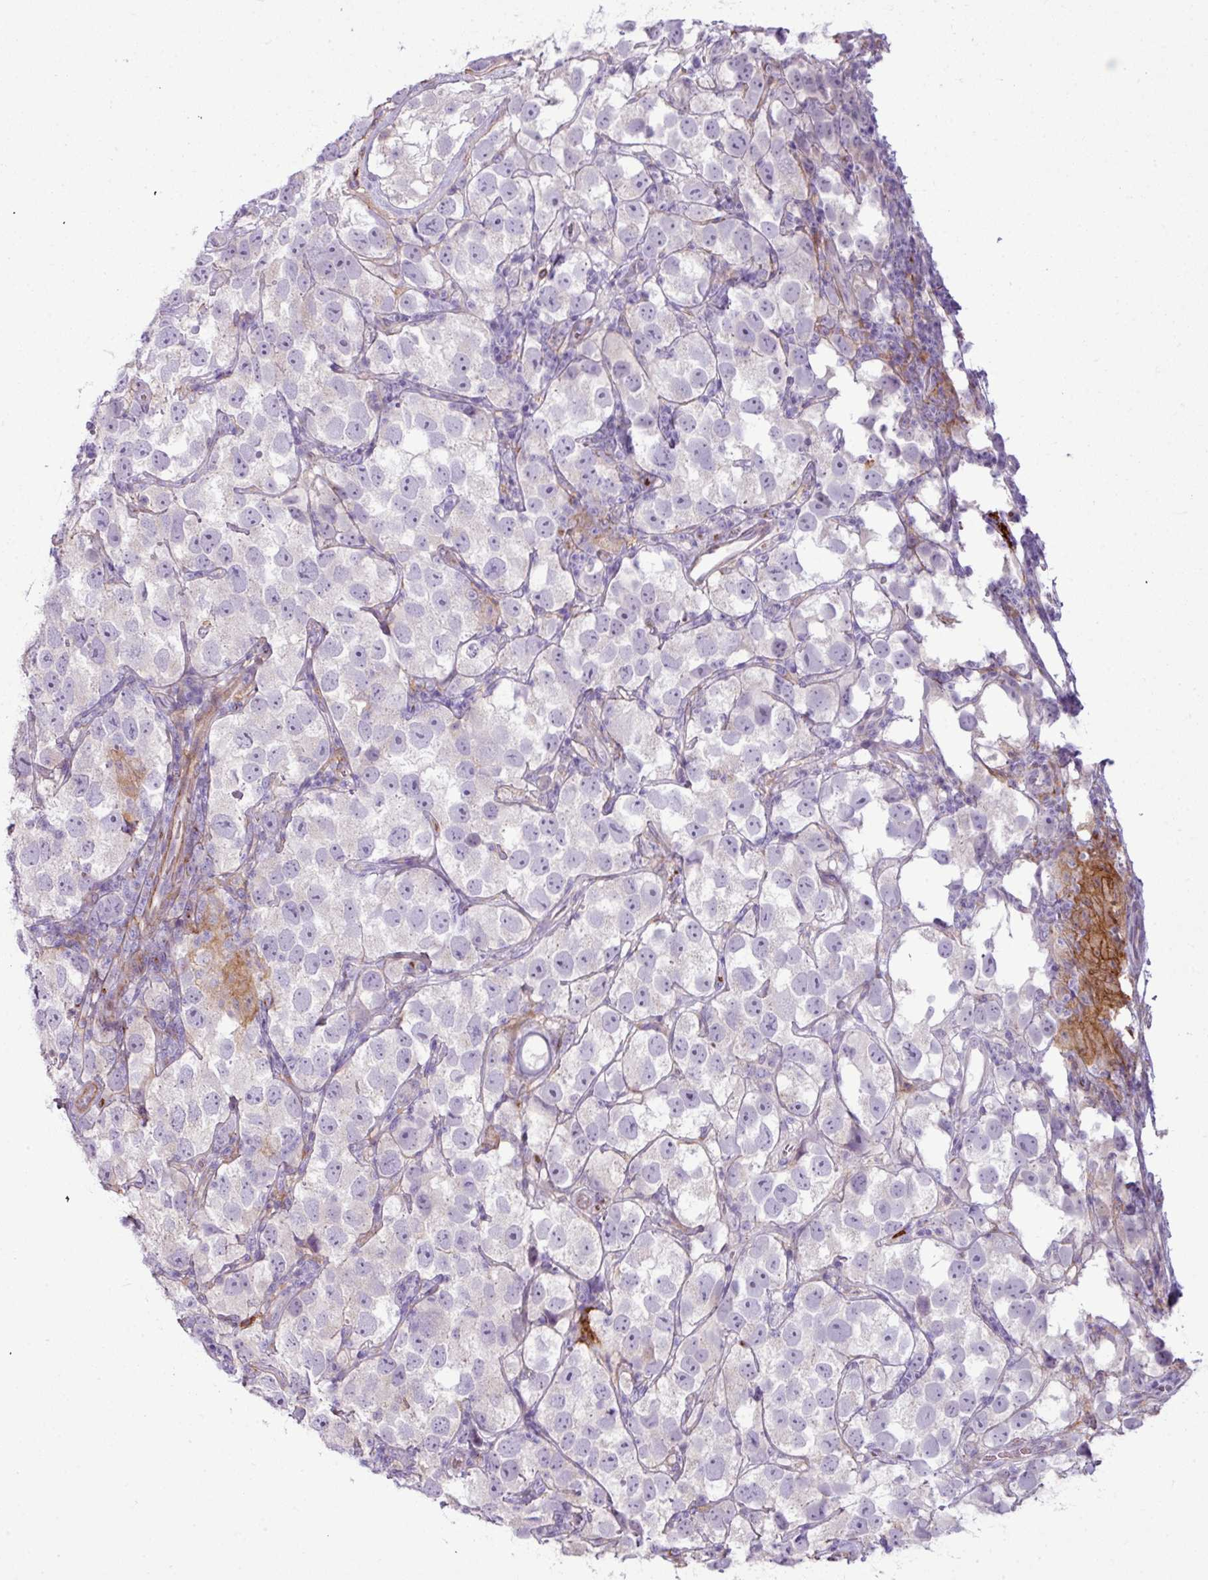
{"staining": {"intensity": "negative", "quantity": "none", "location": "none"}, "tissue": "testis cancer", "cell_type": "Tumor cells", "image_type": "cancer", "snomed": [{"axis": "morphology", "description": "Seminoma, NOS"}, {"axis": "topography", "description": "Testis"}], "caption": "Testis seminoma stained for a protein using IHC shows no staining tumor cells.", "gene": "COL8A1", "patient": {"sex": "male", "age": 26}}